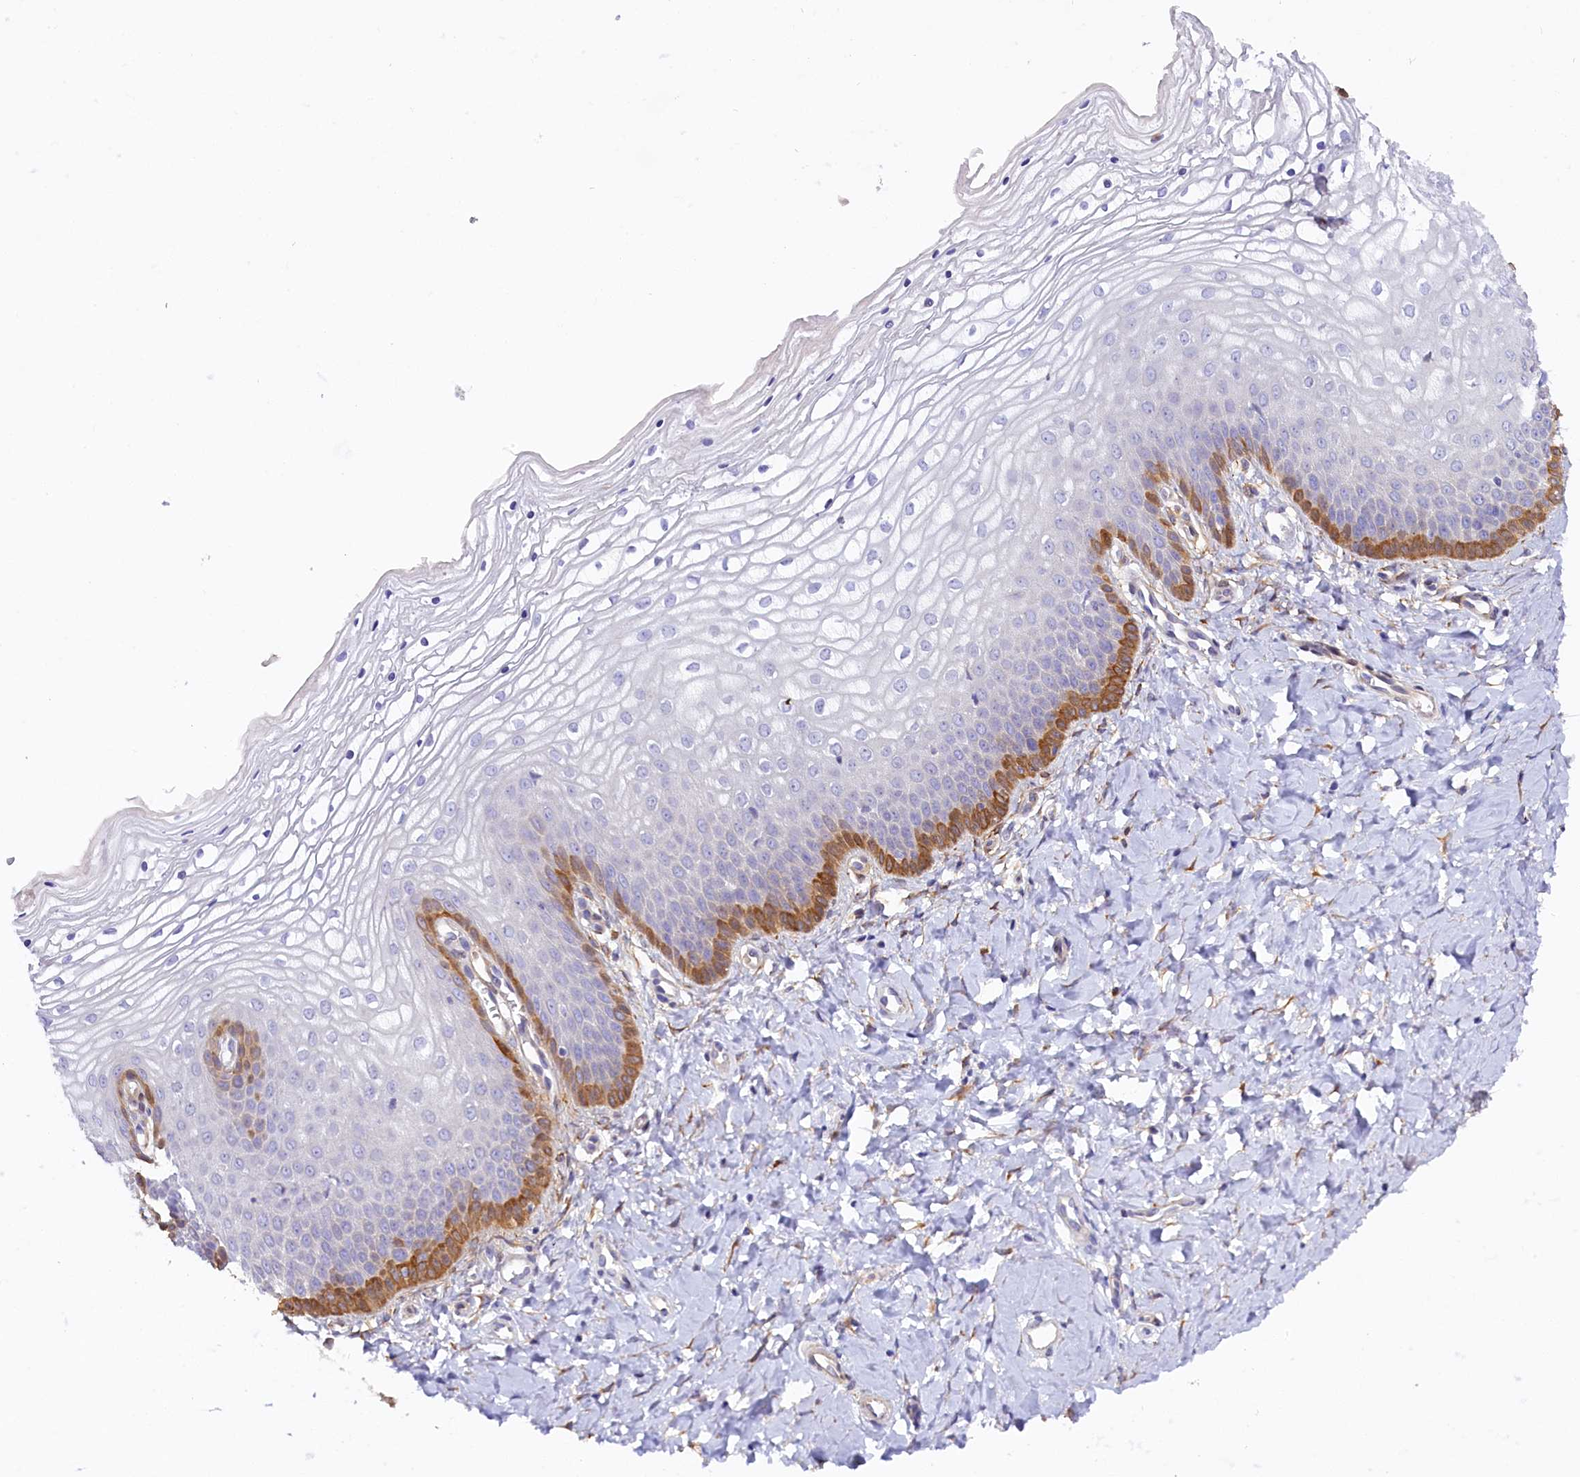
{"staining": {"intensity": "strong", "quantity": "<25%", "location": "cytoplasmic/membranous"}, "tissue": "vagina", "cell_type": "Squamous epithelial cells", "image_type": "normal", "snomed": [{"axis": "morphology", "description": "Normal tissue, NOS"}, {"axis": "topography", "description": "Vagina"}], "caption": "The micrograph shows immunohistochemical staining of normal vagina. There is strong cytoplasmic/membranous expression is appreciated in approximately <25% of squamous epithelial cells.", "gene": "KATNB1", "patient": {"sex": "female", "age": 68}}